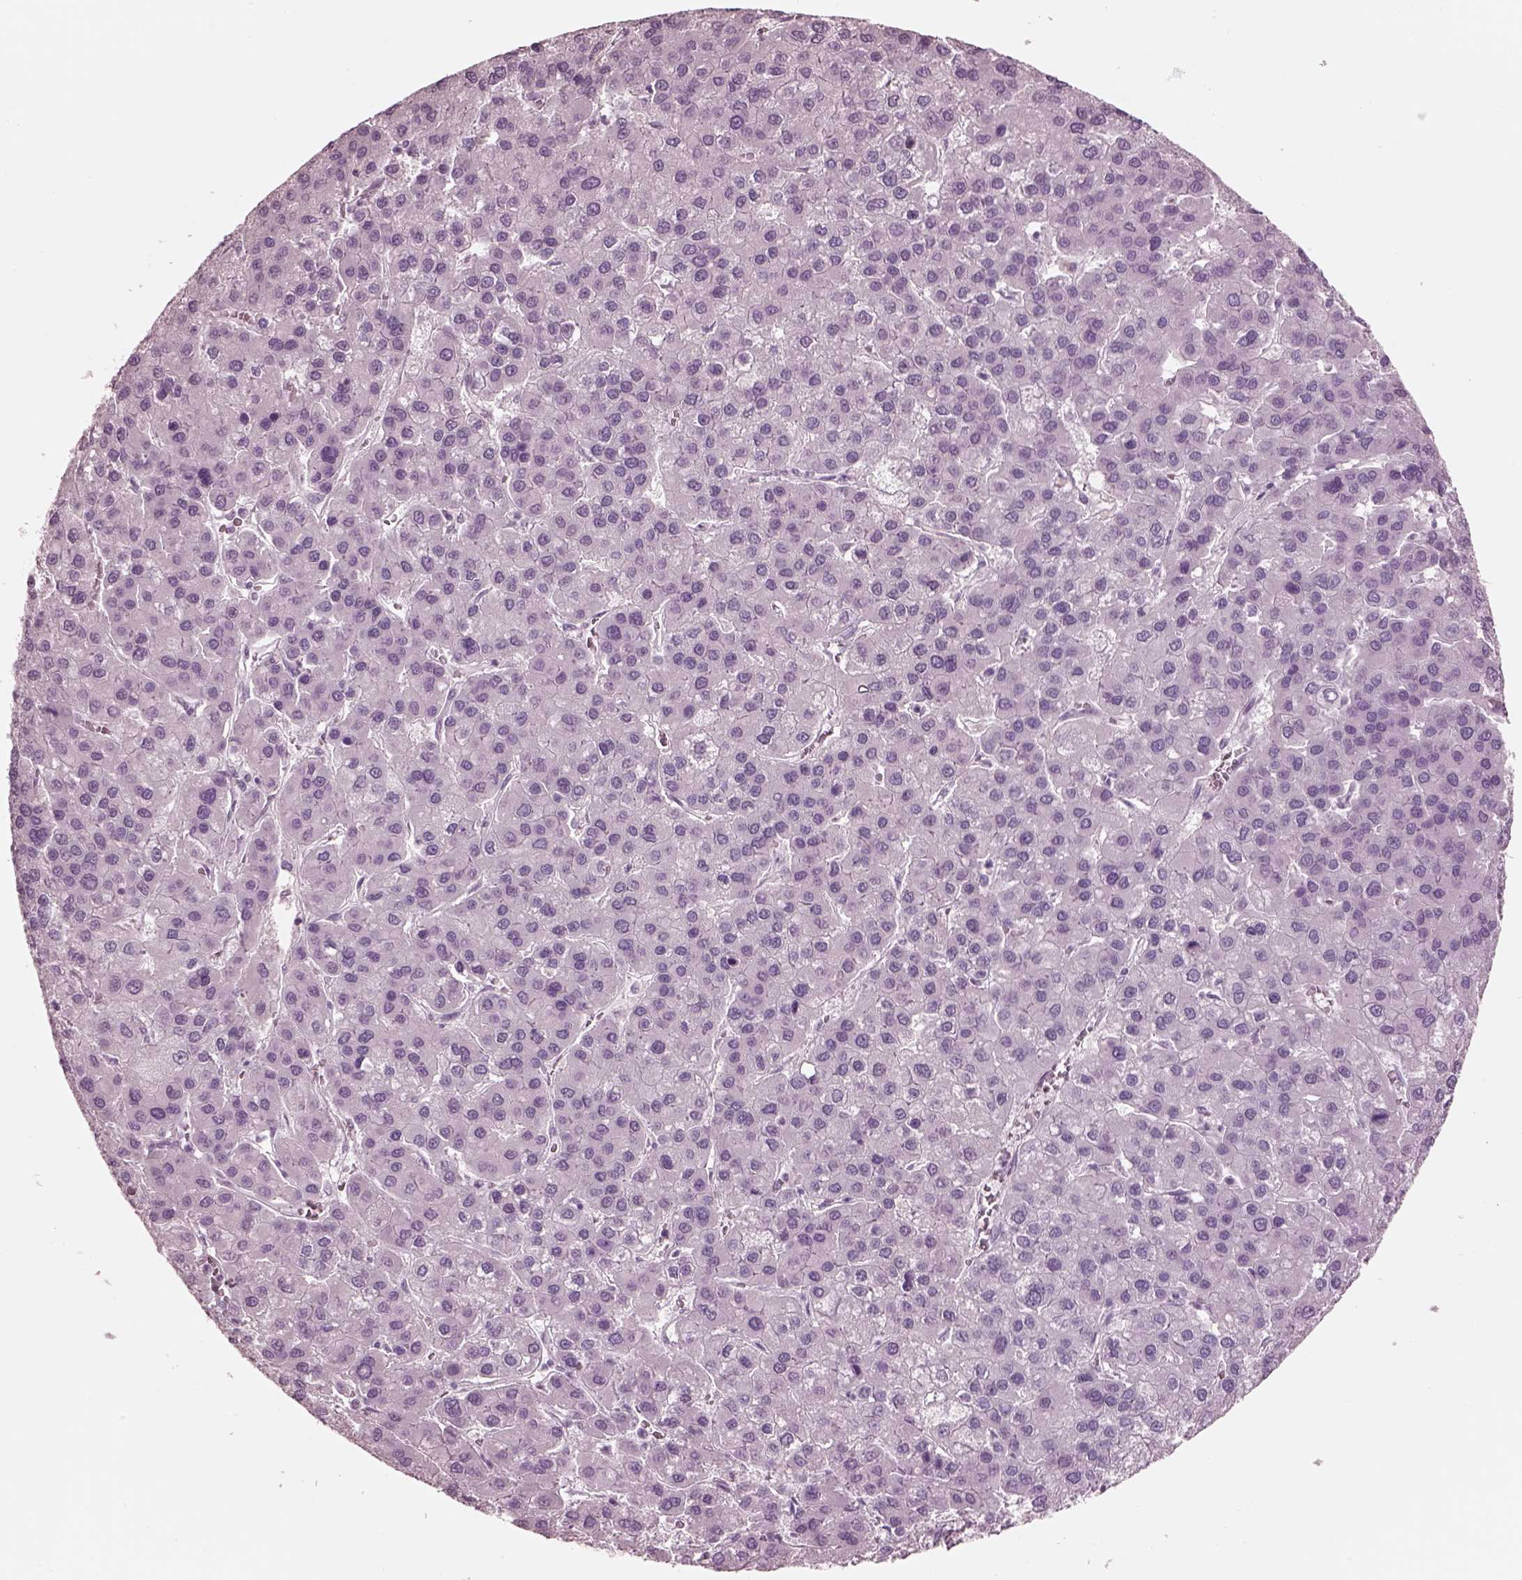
{"staining": {"intensity": "negative", "quantity": "none", "location": "none"}, "tissue": "liver cancer", "cell_type": "Tumor cells", "image_type": "cancer", "snomed": [{"axis": "morphology", "description": "Carcinoma, Hepatocellular, NOS"}, {"axis": "topography", "description": "Liver"}], "caption": "The micrograph shows no staining of tumor cells in liver cancer. (Stains: DAB (3,3'-diaminobenzidine) immunohistochemistry (IHC) with hematoxylin counter stain, Microscopy: brightfield microscopy at high magnification).", "gene": "GARIN4", "patient": {"sex": "female", "age": 41}}